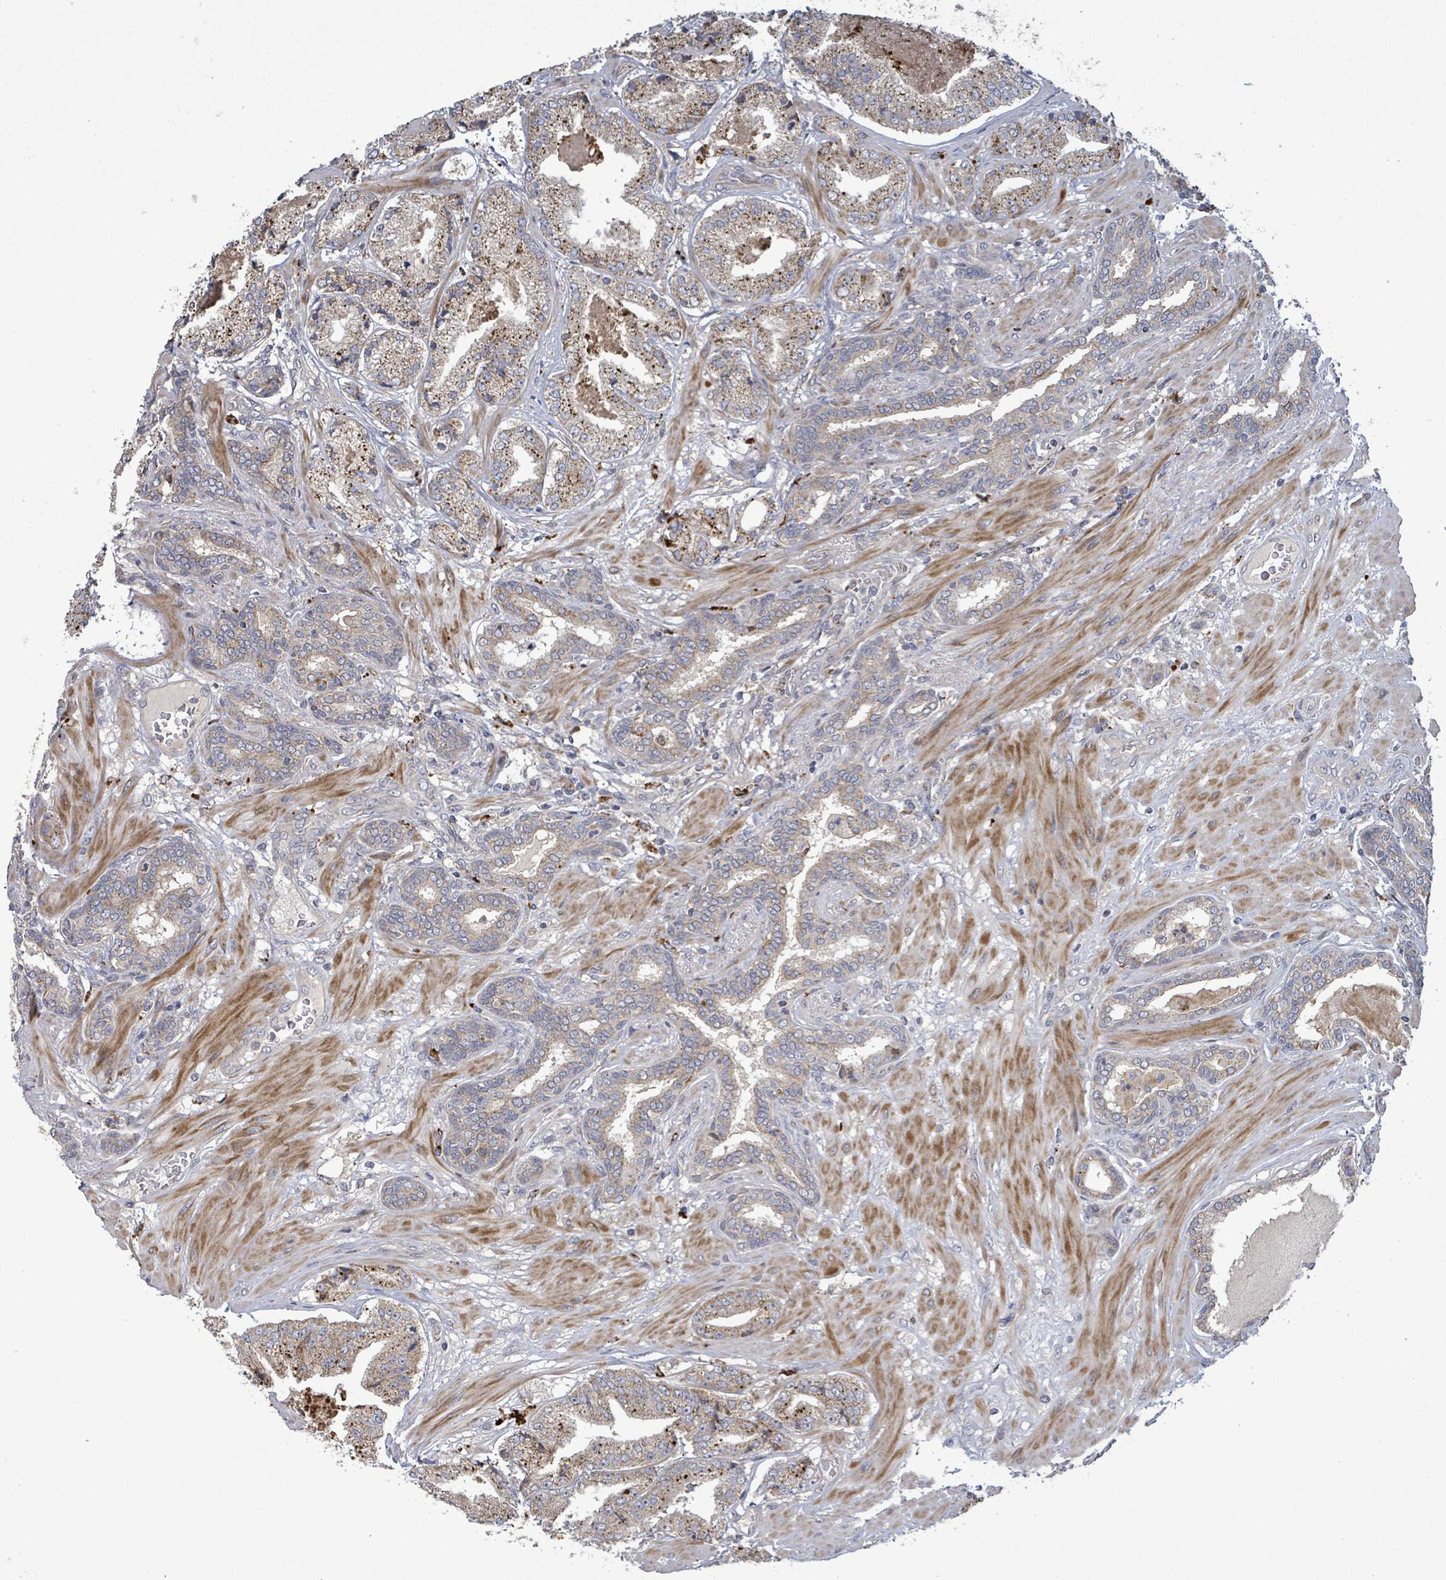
{"staining": {"intensity": "weak", "quantity": "25%-75%", "location": "cytoplasmic/membranous"}, "tissue": "prostate cancer", "cell_type": "Tumor cells", "image_type": "cancer", "snomed": [{"axis": "morphology", "description": "Adenocarcinoma, High grade"}, {"axis": "topography", "description": "Prostate"}], "caption": "High-grade adenocarcinoma (prostate) was stained to show a protein in brown. There is low levels of weak cytoplasmic/membranous expression in about 25%-75% of tumor cells.", "gene": "DIPK2A", "patient": {"sex": "male", "age": 63}}